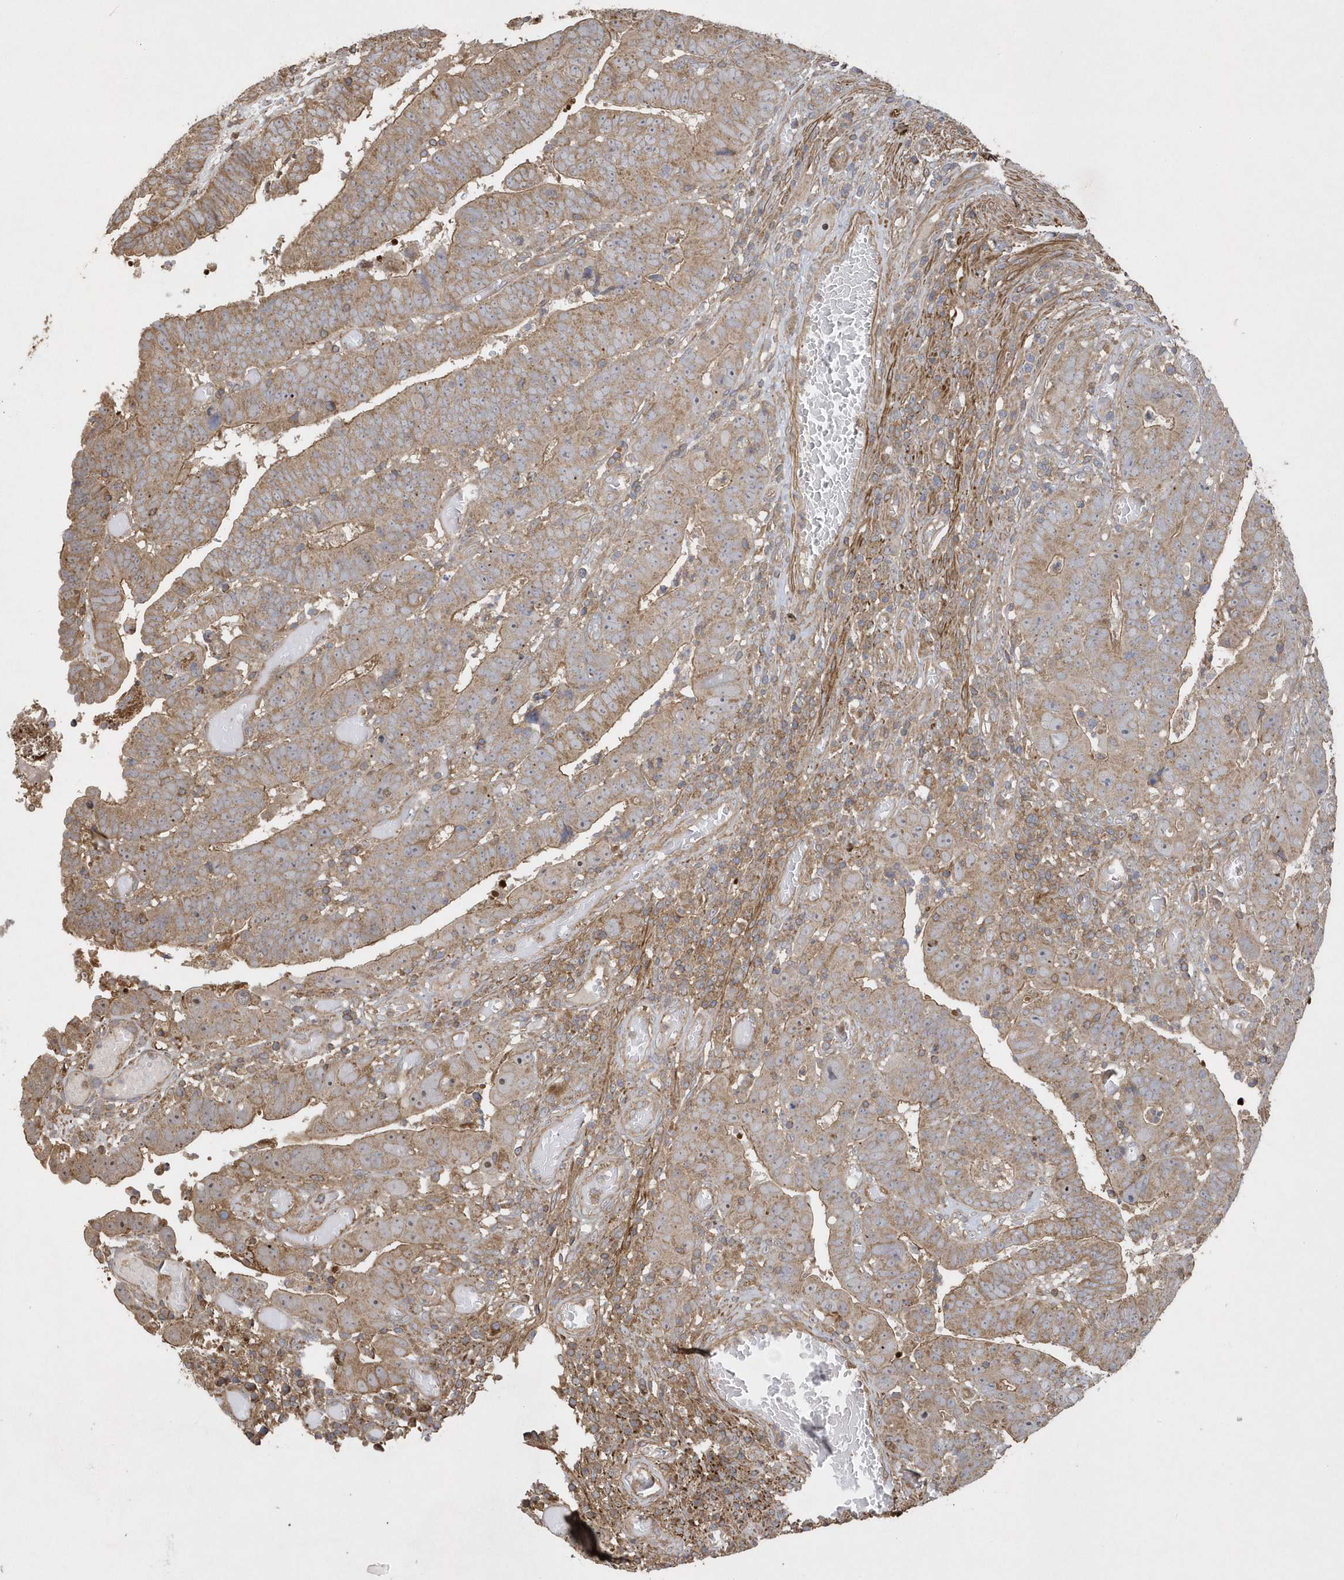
{"staining": {"intensity": "moderate", "quantity": "25%-75%", "location": "cytoplasmic/membranous"}, "tissue": "colorectal cancer", "cell_type": "Tumor cells", "image_type": "cancer", "snomed": [{"axis": "morphology", "description": "Normal tissue, NOS"}, {"axis": "morphology", "description": "Adenocarcinoma, NOS"}, {"axis": "topography", "description": "Rectum"}], "caption": "Human colorectal adenocarcinoma stained with a protein marker demonstrates moderate staining in tumor cells.", "gene": "SENP8", "patient": {"sex": "female", "age": 65}}